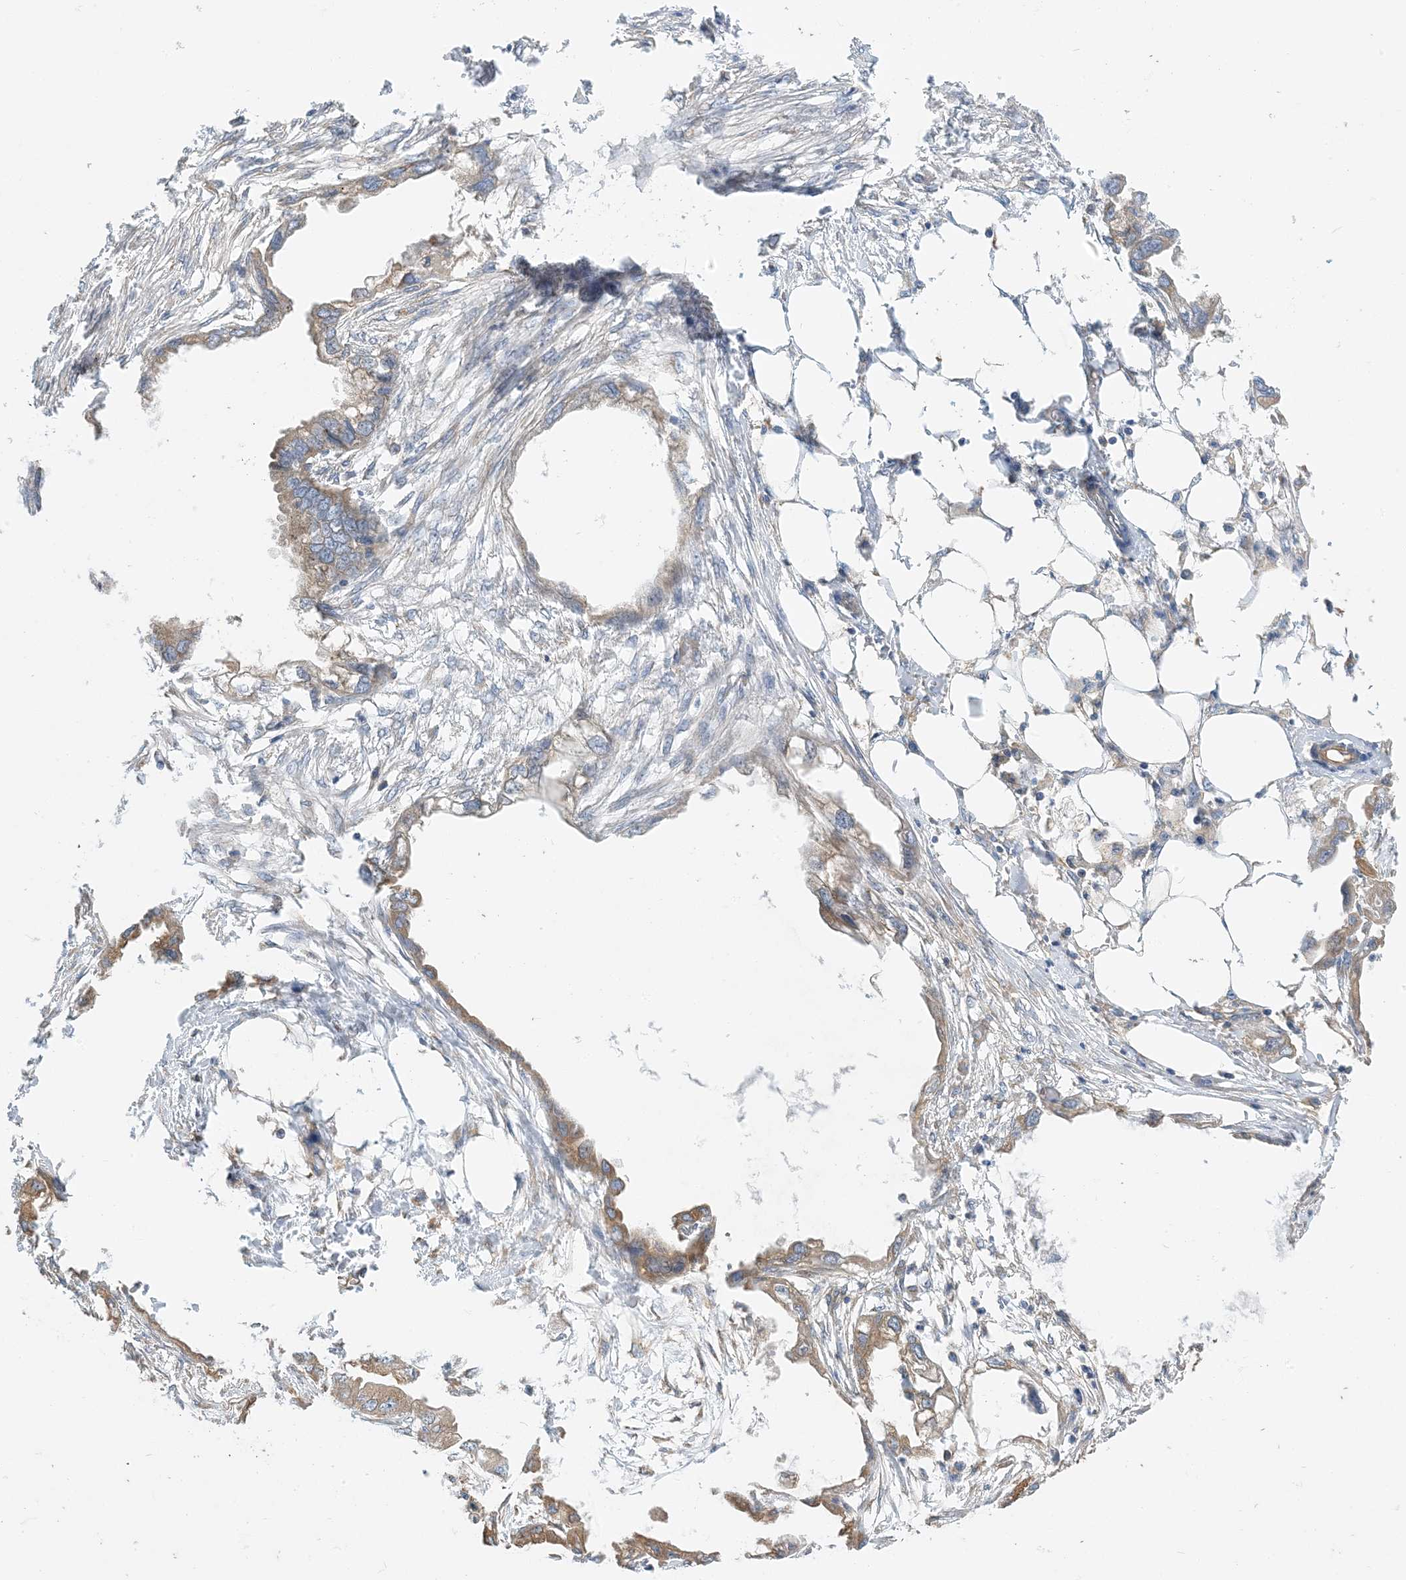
{"staining": {"intensity": "moderate", "quantity": "<25%", "location": "cytoplasmic/membranous"}, "tissue": "endometrial cancer", "cell_type": "Tumor cells", "image_type": "cancer", "snomed": [{"axis": "morphology", "description": "Adenocarcinoma, NOS"}, {"axis": "morphology", "description": "Adenocarcinoma, metastatic, NOS"}, {"axis": "topography", "description": "Adipose tissue"}, {"axis": "topography", "description": "Endometrium"}], "caption": "The image exhibits a brown stain indicating the presence of a protein in the cytoplasmic/membranous of tumor cells in endometrial metastatic adenocarcinoma. (DAB (3,3'-diaminobenzidine) = brown stain, brightfield microscopy at high magnification).", "gene": "SIDT1", "patient": {"sex": "female", "age": 67}}